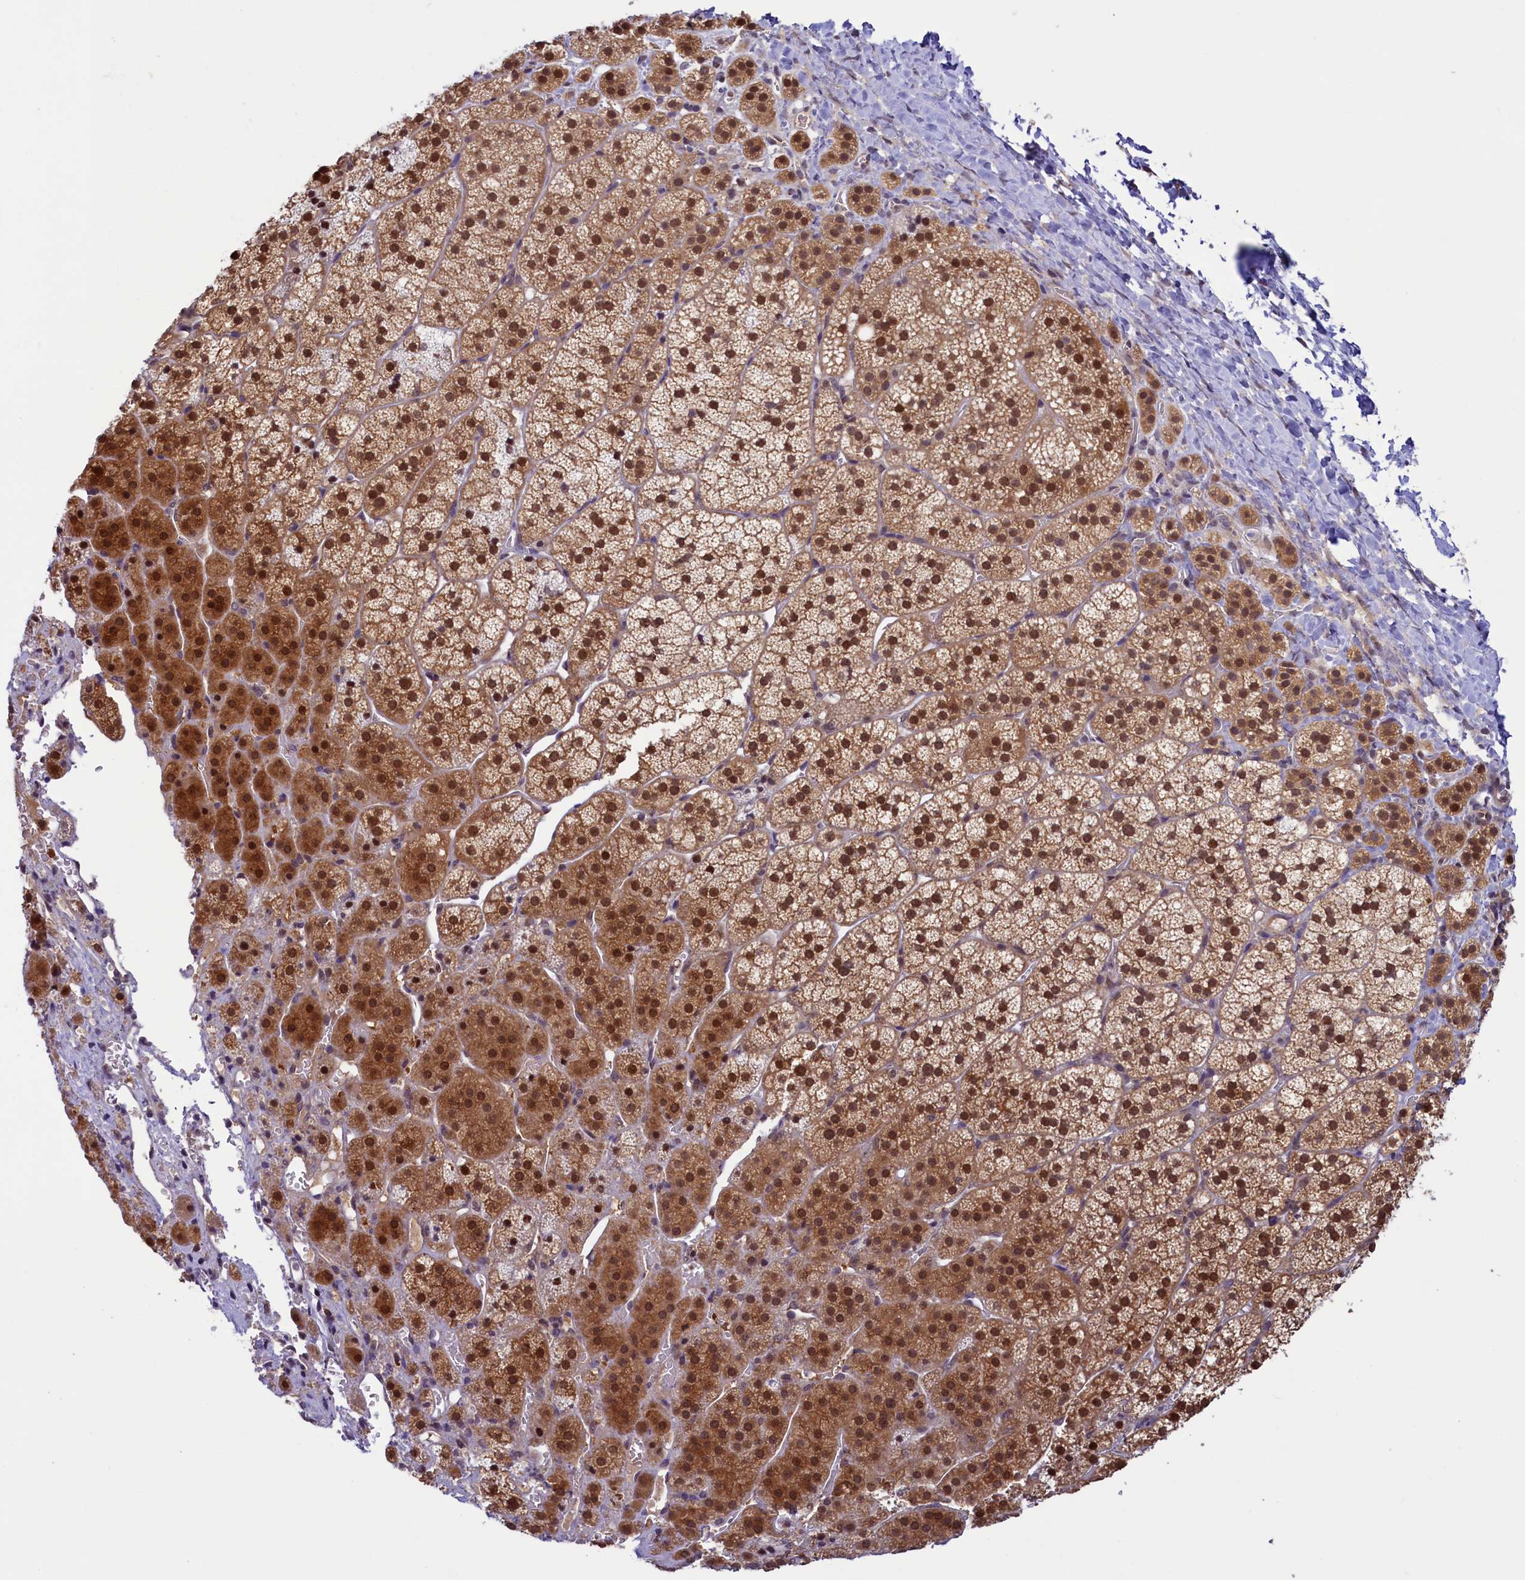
{"staining": {"intensity": "strong", "quantity": ">75%", "location": "cytoplasmic/membranous,nuclear"}, "tissue": "adrenal gland", "cell_type": "Glandular cells", "image_type": "normal", "snomed": [{"axis": "morphology", "description": "Normal tissue, NOS"}, {"axis": "topography", "description": "Adrenal gland"}], "caption": "Protein analysis of benign adrenal gland demonstrates strong cytoplasmic/membranous,nuclear expression in about >75% of glandular cells. (DAB (3,3'-diaminobenzidine) = brown stain, brightfield microscopy at high magnification).", "gene": "SLC7A6OS", "patient": {"sex": "female", "age": 44}}